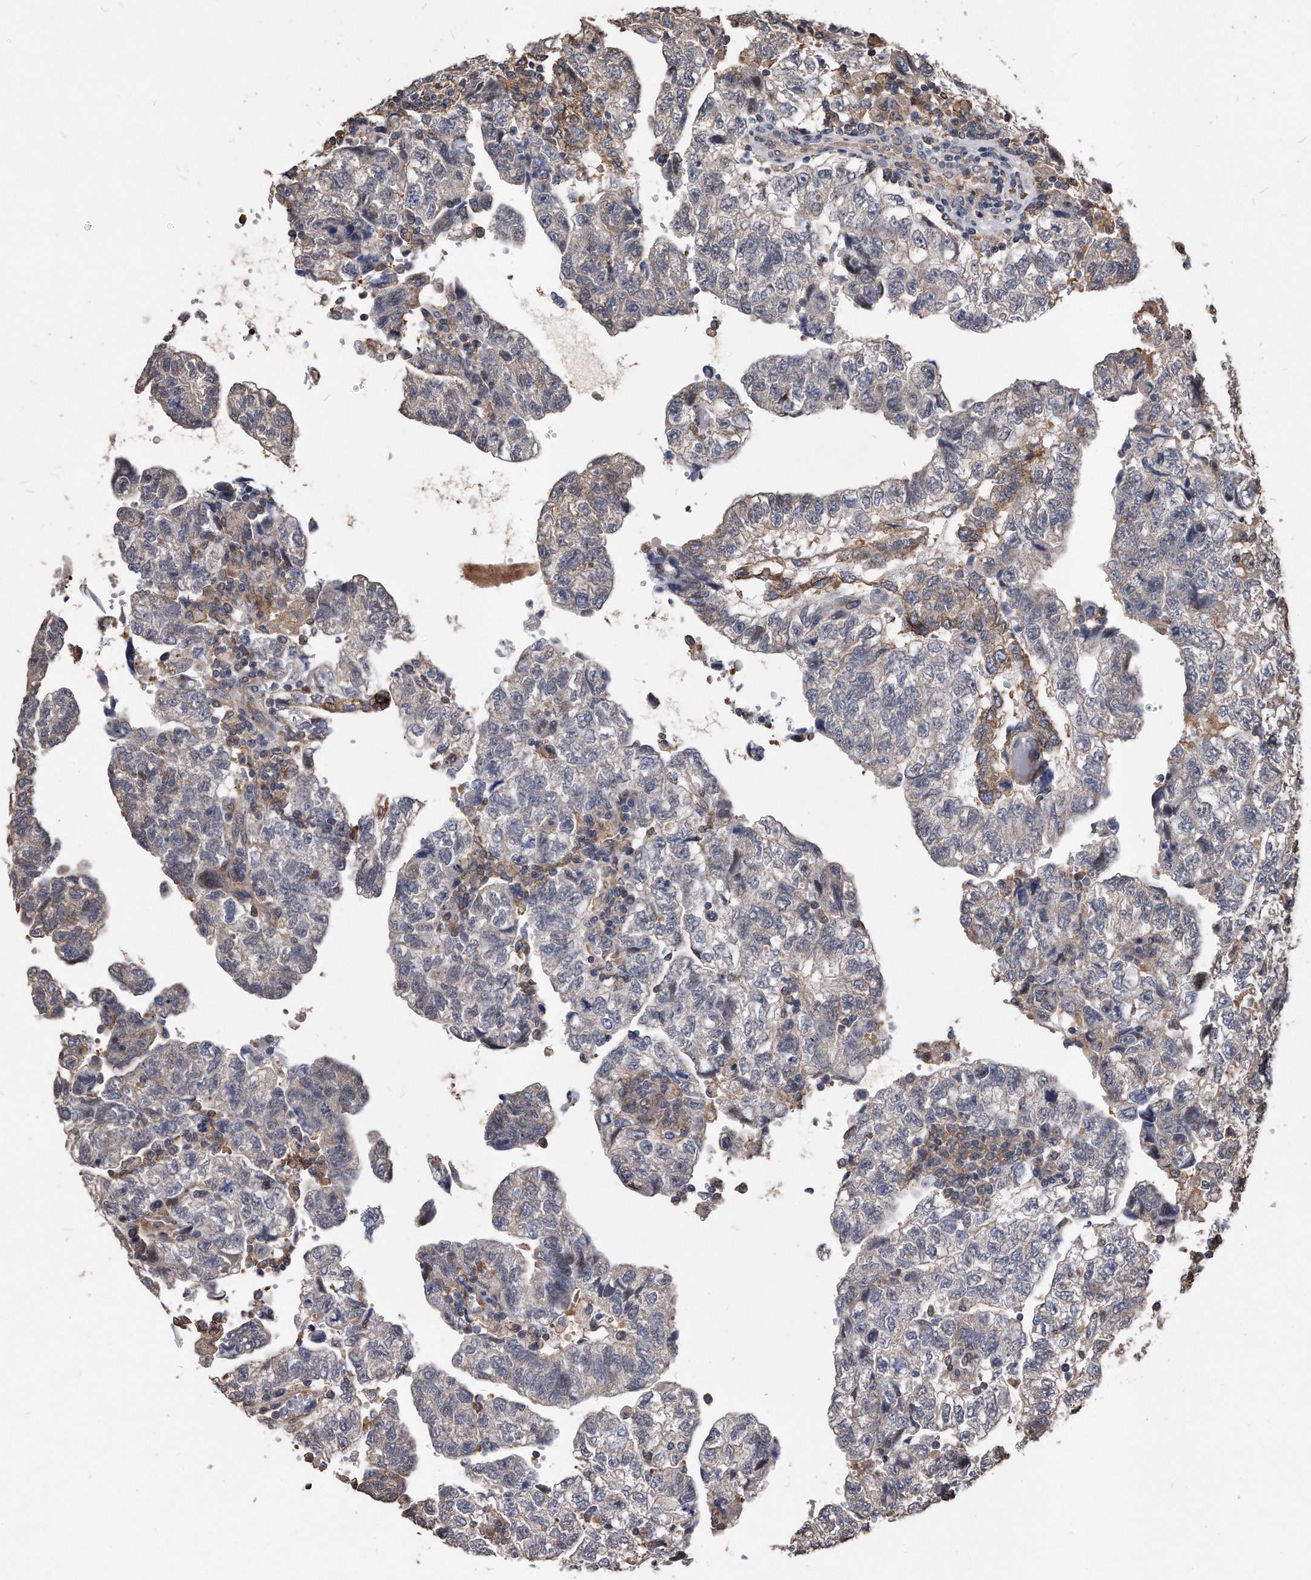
{"staining": {"intensity": "moderate", "quantity": "<25%", "location": "cytoplasmic/membranous"}, "tissue": "testis cancer", "cell_type": "Tumor cells", "image_type": "cancer", "snomed": [{"axis": "morphology", "description": "Carcinoma, Embryonal, NOS"}, {"axis": "topography", "description": "Testis"}], "caption": "The histopathology image reveals immunohistochemical staining of embryonal carcinoma (testis). There is moderate cytoplasmic/membranous positivity is seen in about <25% of tumor cells. (DAB (3,3'-diaminobenzidine) = brown stain, brightfield microscopy at high magnification).", "gene": "IL20RA", "patient": {"sex": "male", "age": 36}}